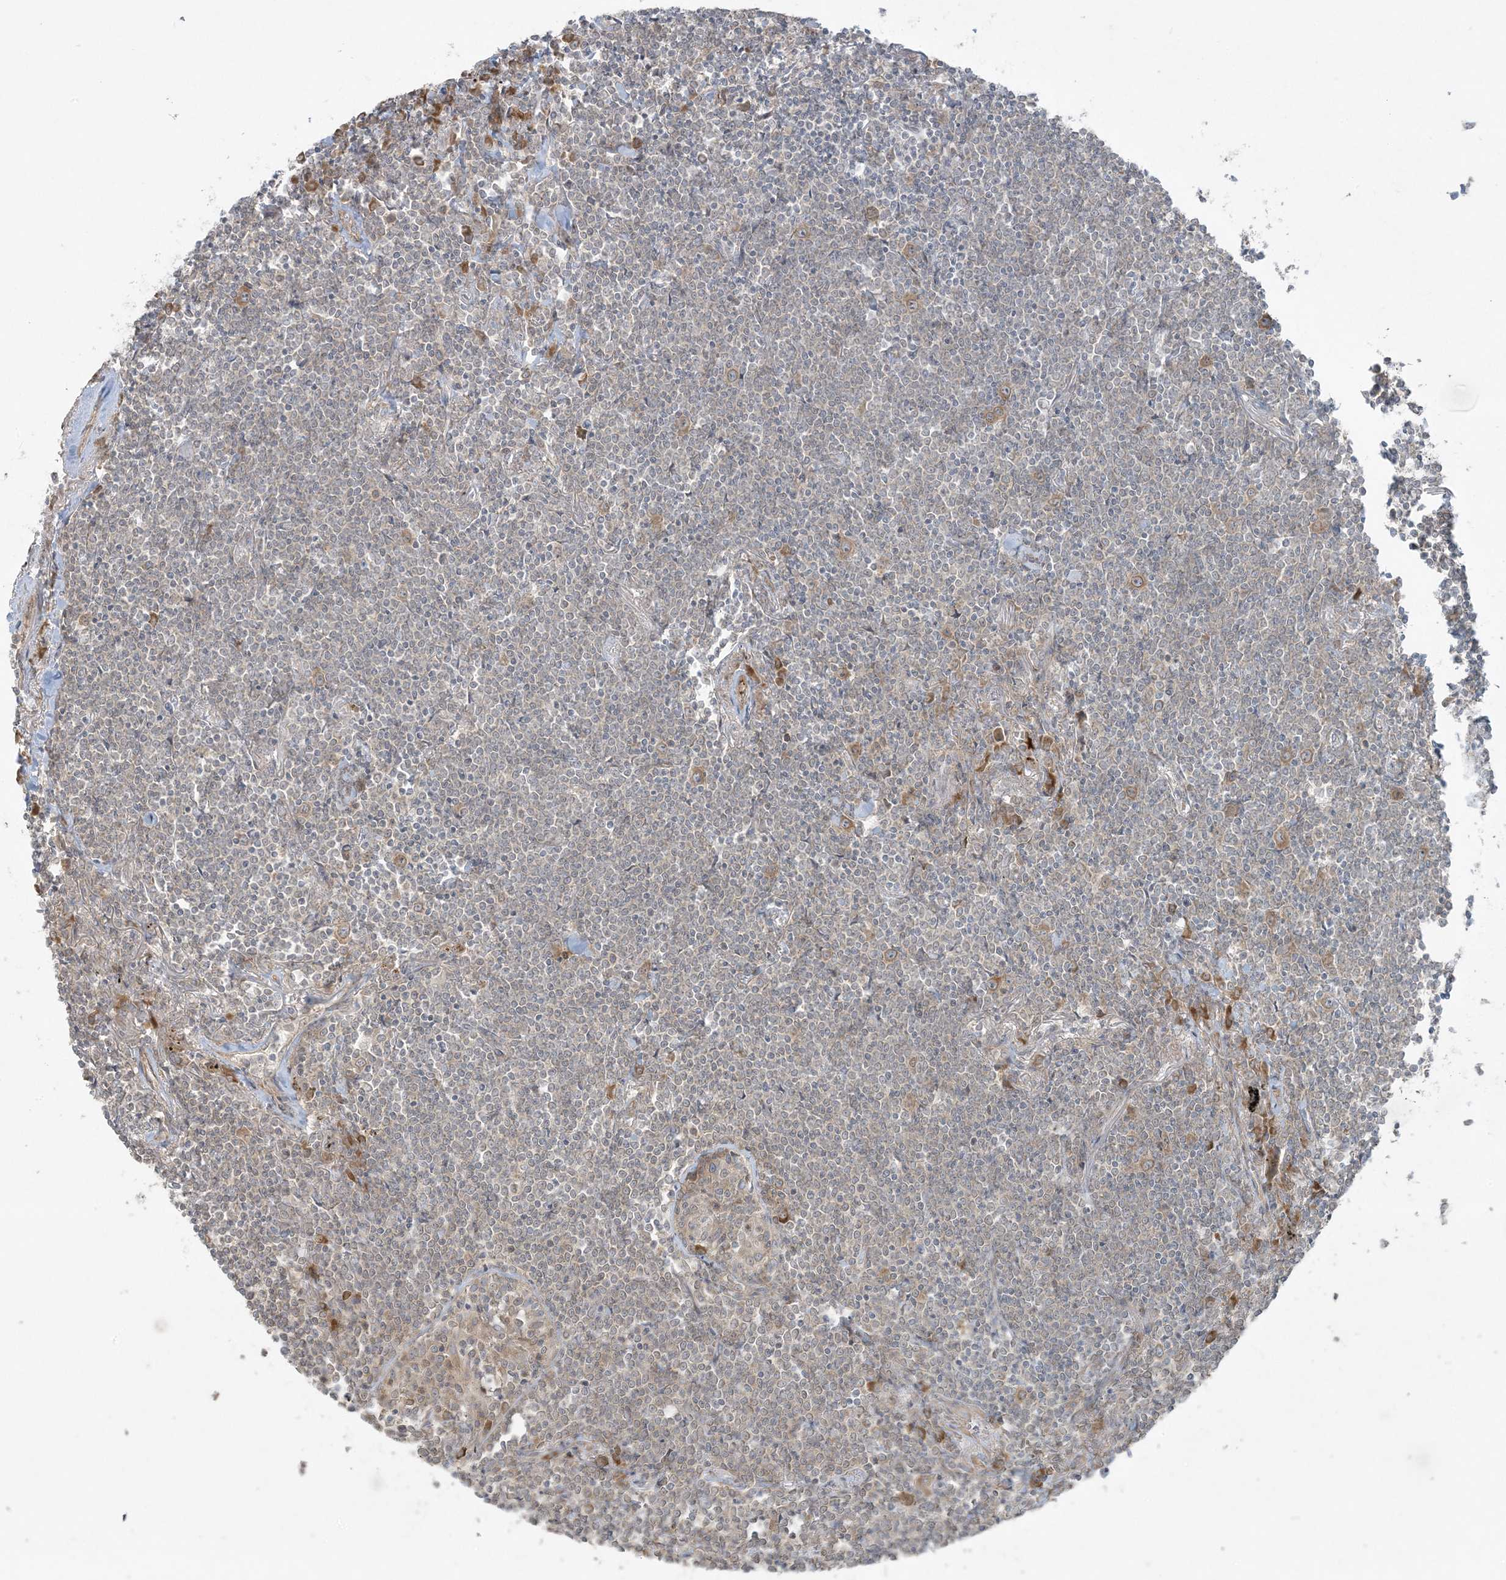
{"staining": {"intensity": "negative", "quantity": "none", "location": "none"}, "tissue": "lymphoma", "cell_type": "Tumor cells", "image_type": "cancer", "snomed": [{"axis": "morphology", "description": "Malignant lymphoma, non-Hodgkin's type, Low grade"}, {"axis": "topography", "description": "Lung"}], "caption": "The immunohistochemistry photomicrograph has no significant expression in tumor cells of low-grade malignant lymphoma, non-Hodgkin's type tissue.", "gene": "ZNF263", "patient": {"sex": "female", "age": 71}}